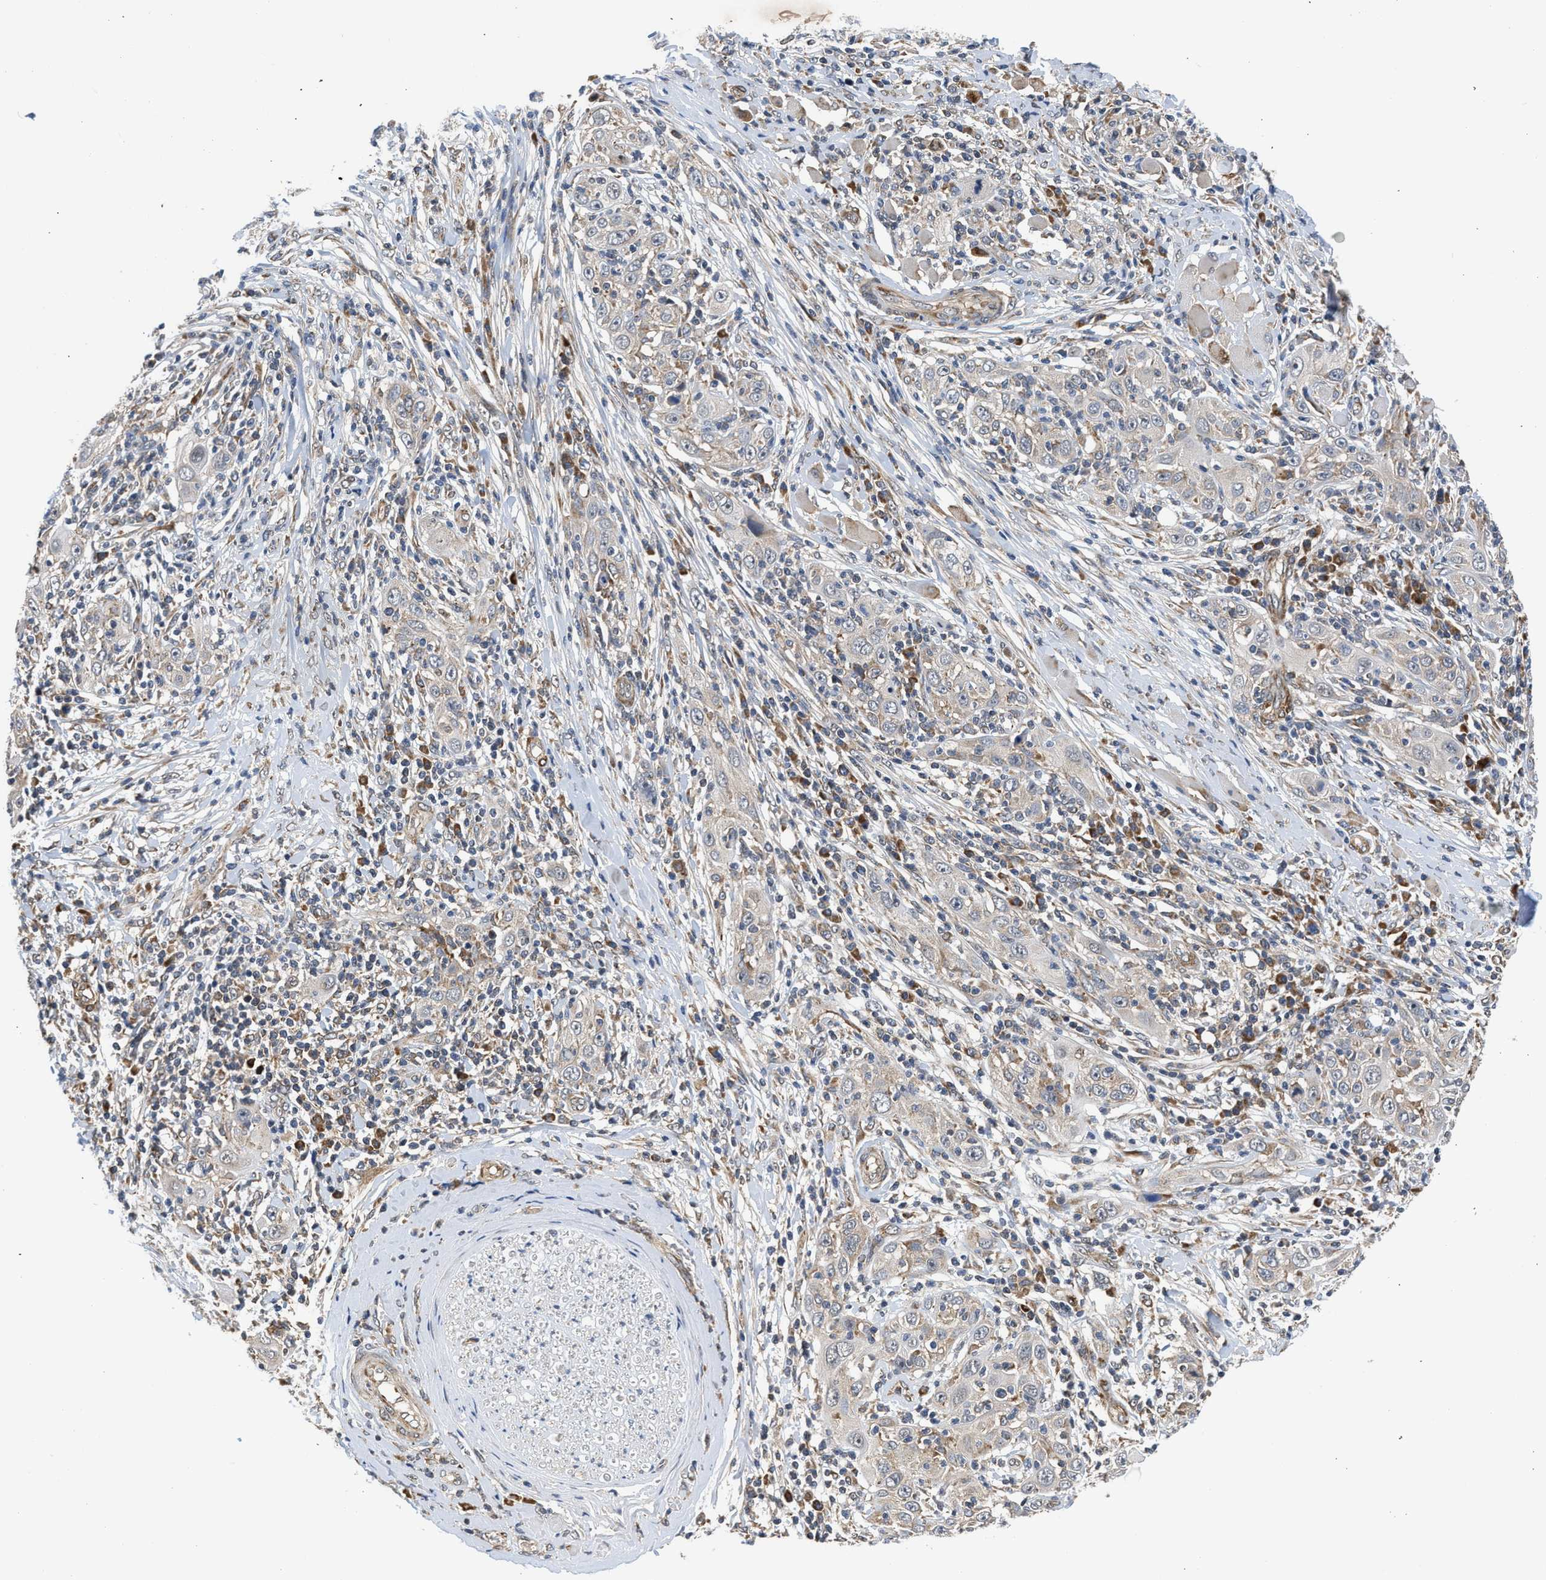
{"staining": {"intensity": "negative", "quantity": "none", "location": "none"}, "tissue": "skin cancer", "cell_type": "Tumor cells", "image_type": "cancer", "snomed": [{"axis": "morphology", "description": "Squamous cell carcinoma, NOS"}, {"axis": "topography", "description": "Skin"}], "caption": "IHC of human skin cancer exhibits no staining in tumor cells.", "gene": "POLG2", "patient": {"sex": "female", "age": 88}}